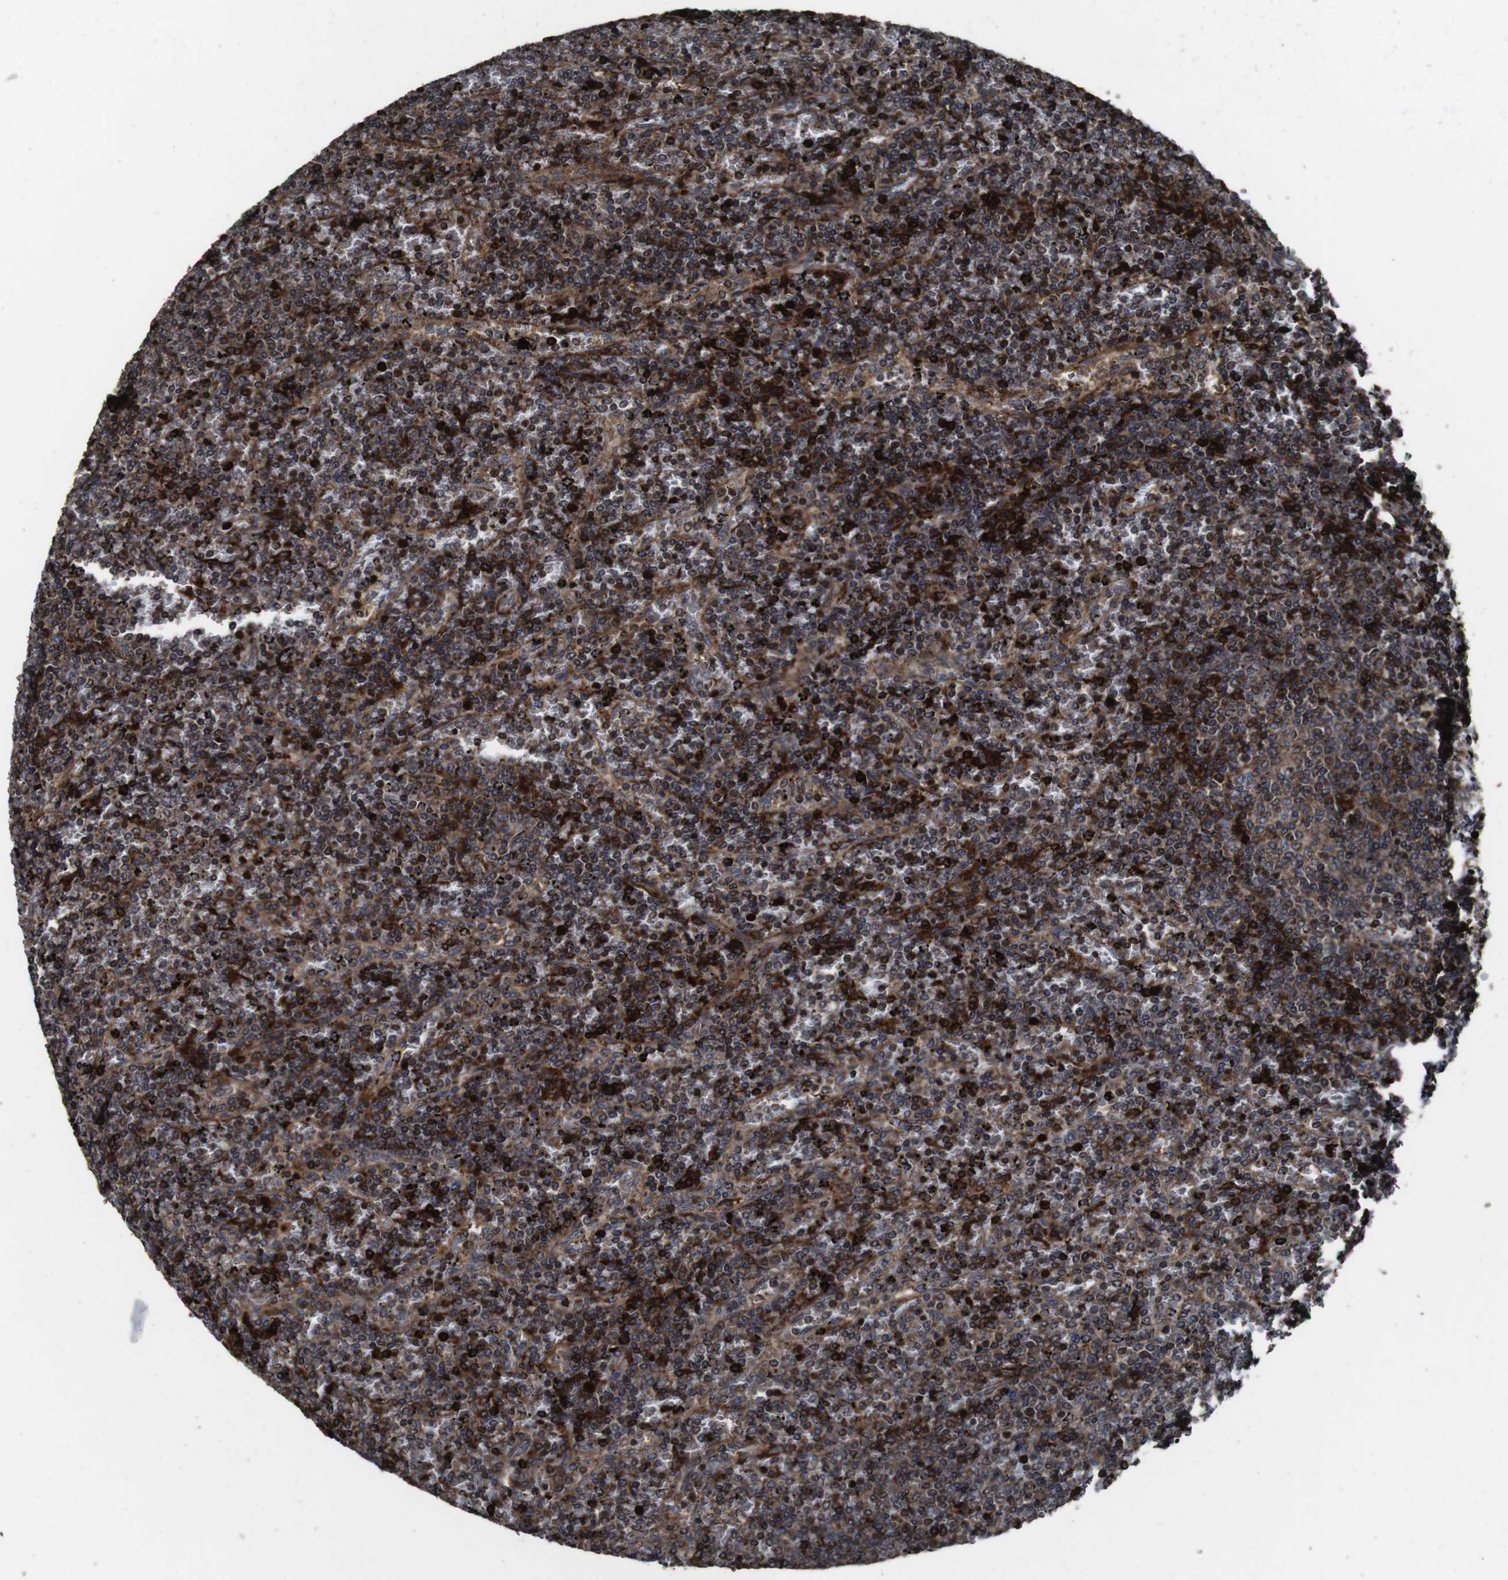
{"staining": {"intensity": "strong", "quantity": ">75%", "location": "cytoplasmic/membranous"}, "tissue": "lymphoma", "cell_type": "Tumor cells", "image_type": "cancer", "snomed": [{"axis": "morphology", "description": "Malignant lymphoma, non-Hodgkin's type, Low grade"}, {"axis": "topography", "description": "Spleen"}], "caption": "Immunohistochemical staining of human low-grade malignant lymphoma, non-Hodgkin's type displays strong cytoplasmic/membranous protein staining in about >75% of tumor cells.", "gene": "SMYD3", "patient": {"sex": "female", "age": 77}}